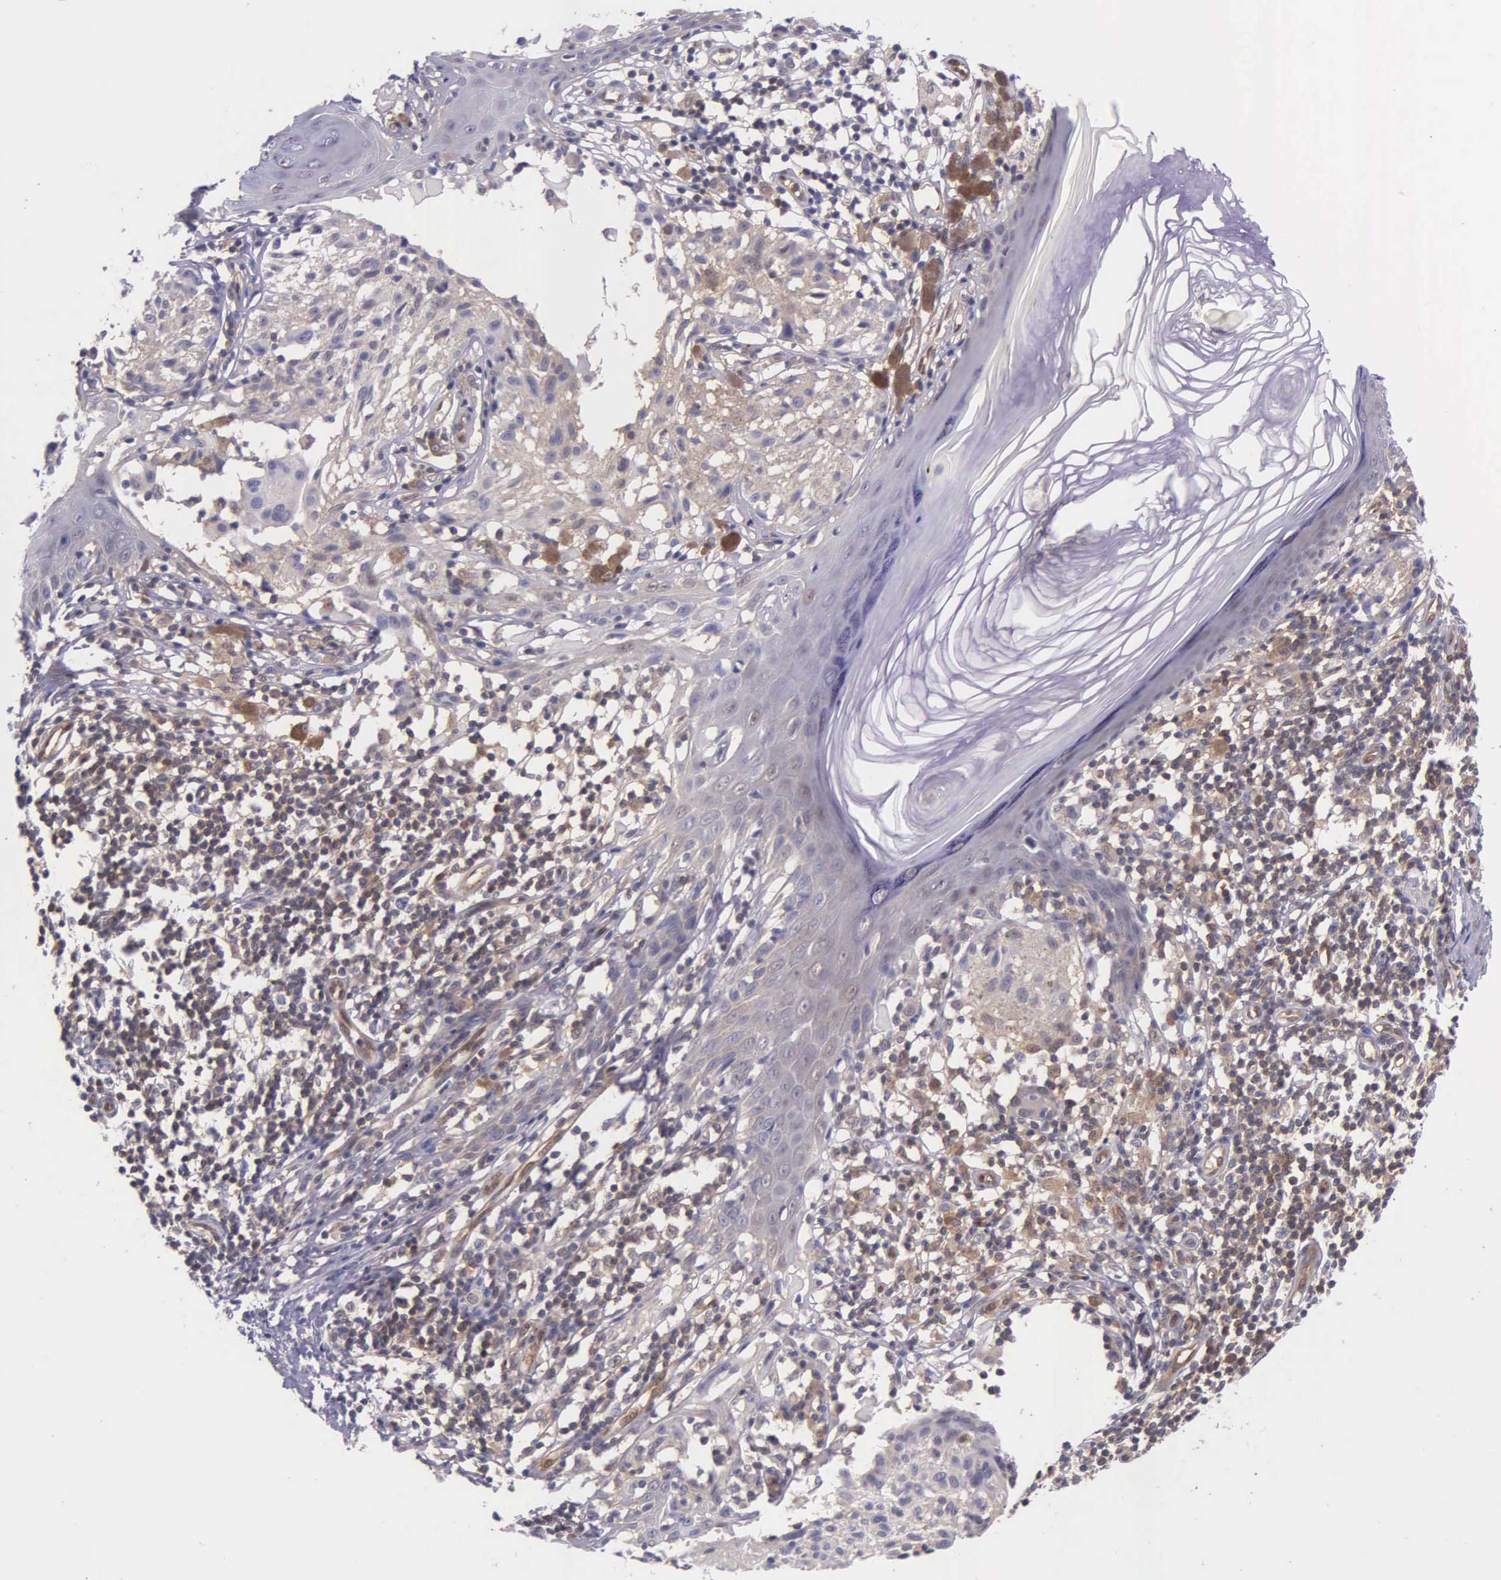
{"staining": {"intensity": "weak", "quantity": "25%-75%", "location": "cytoplasmic/membranous"}, "tissue": "melanoma", "cell_type": "Tumor cells", "image_type": "cancer", "snomed": [{"axis": "morphology", "description": "Malignant melanoma, NOS"}, {"axis": "topography", "description": "Skin"}], "caption": "Melanoma stained with a brown dye demonstrates weak cytoplasmic/membranous positive positivity in approximately 25%-75% of tumor cells.", "gene": "GMPR2", "patient": {"sex": "male", "age": 36}}